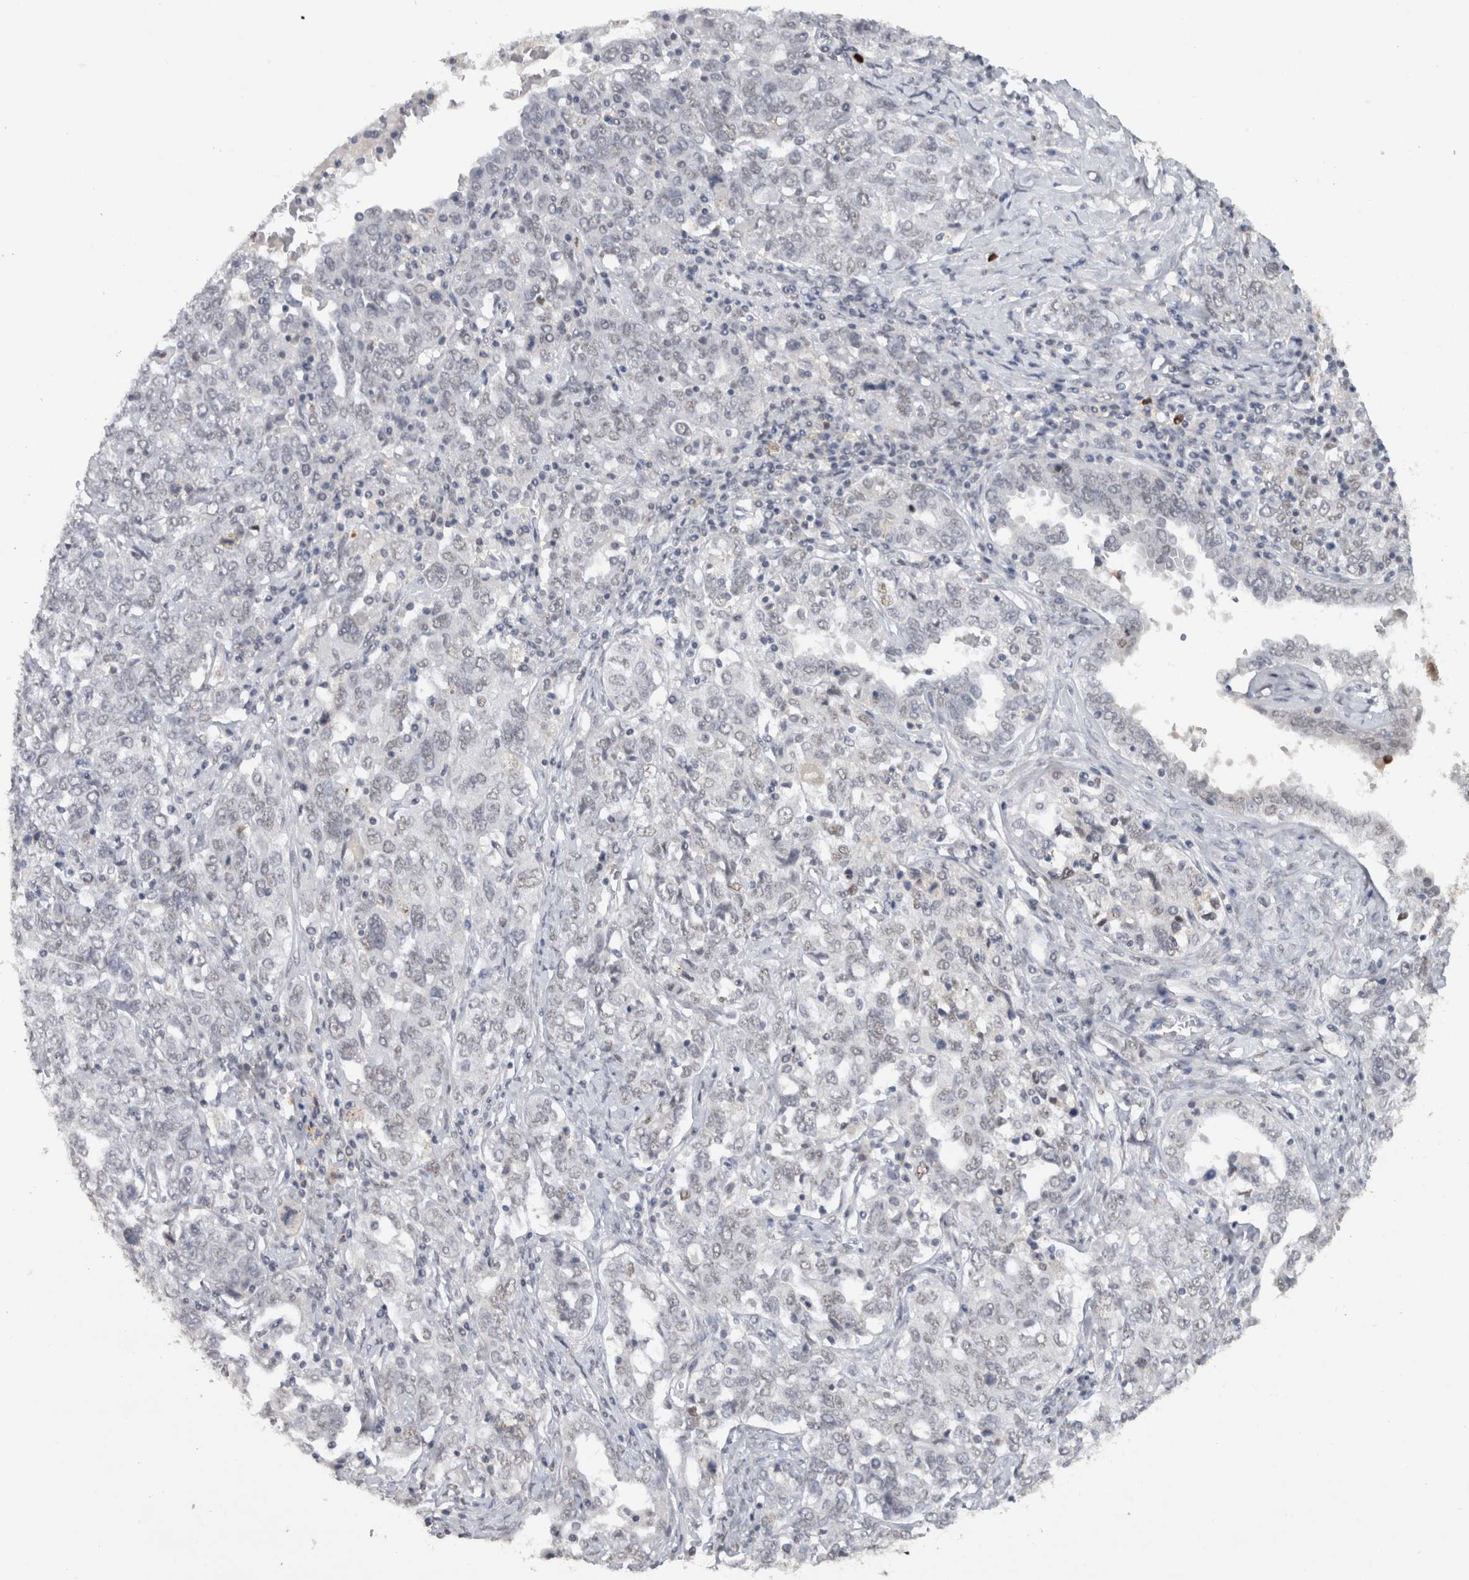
{"staining": {"intensity": "negative", "quantity": "none", "location": "none"}, "tissue": "ovarian cancer", "cell_type": "Tumor cells", "image_type": "cancer", "snomed": [{"axis": "morphology", "description": "Carcinoma, endometroid"}, {"axis": "topography", "description": "Ovary"}], "caption": "High magnification brightfield microscopy of ovarian cancer (endometroid carcinoma) stained with DAB (brown) and counterstained with hematoxylin (blue): tumor cells show no significant expression. (DAB IHC, high magnification).", "gene": "RPS6KA2", "patient": {"sex": "female", "age": 62}}